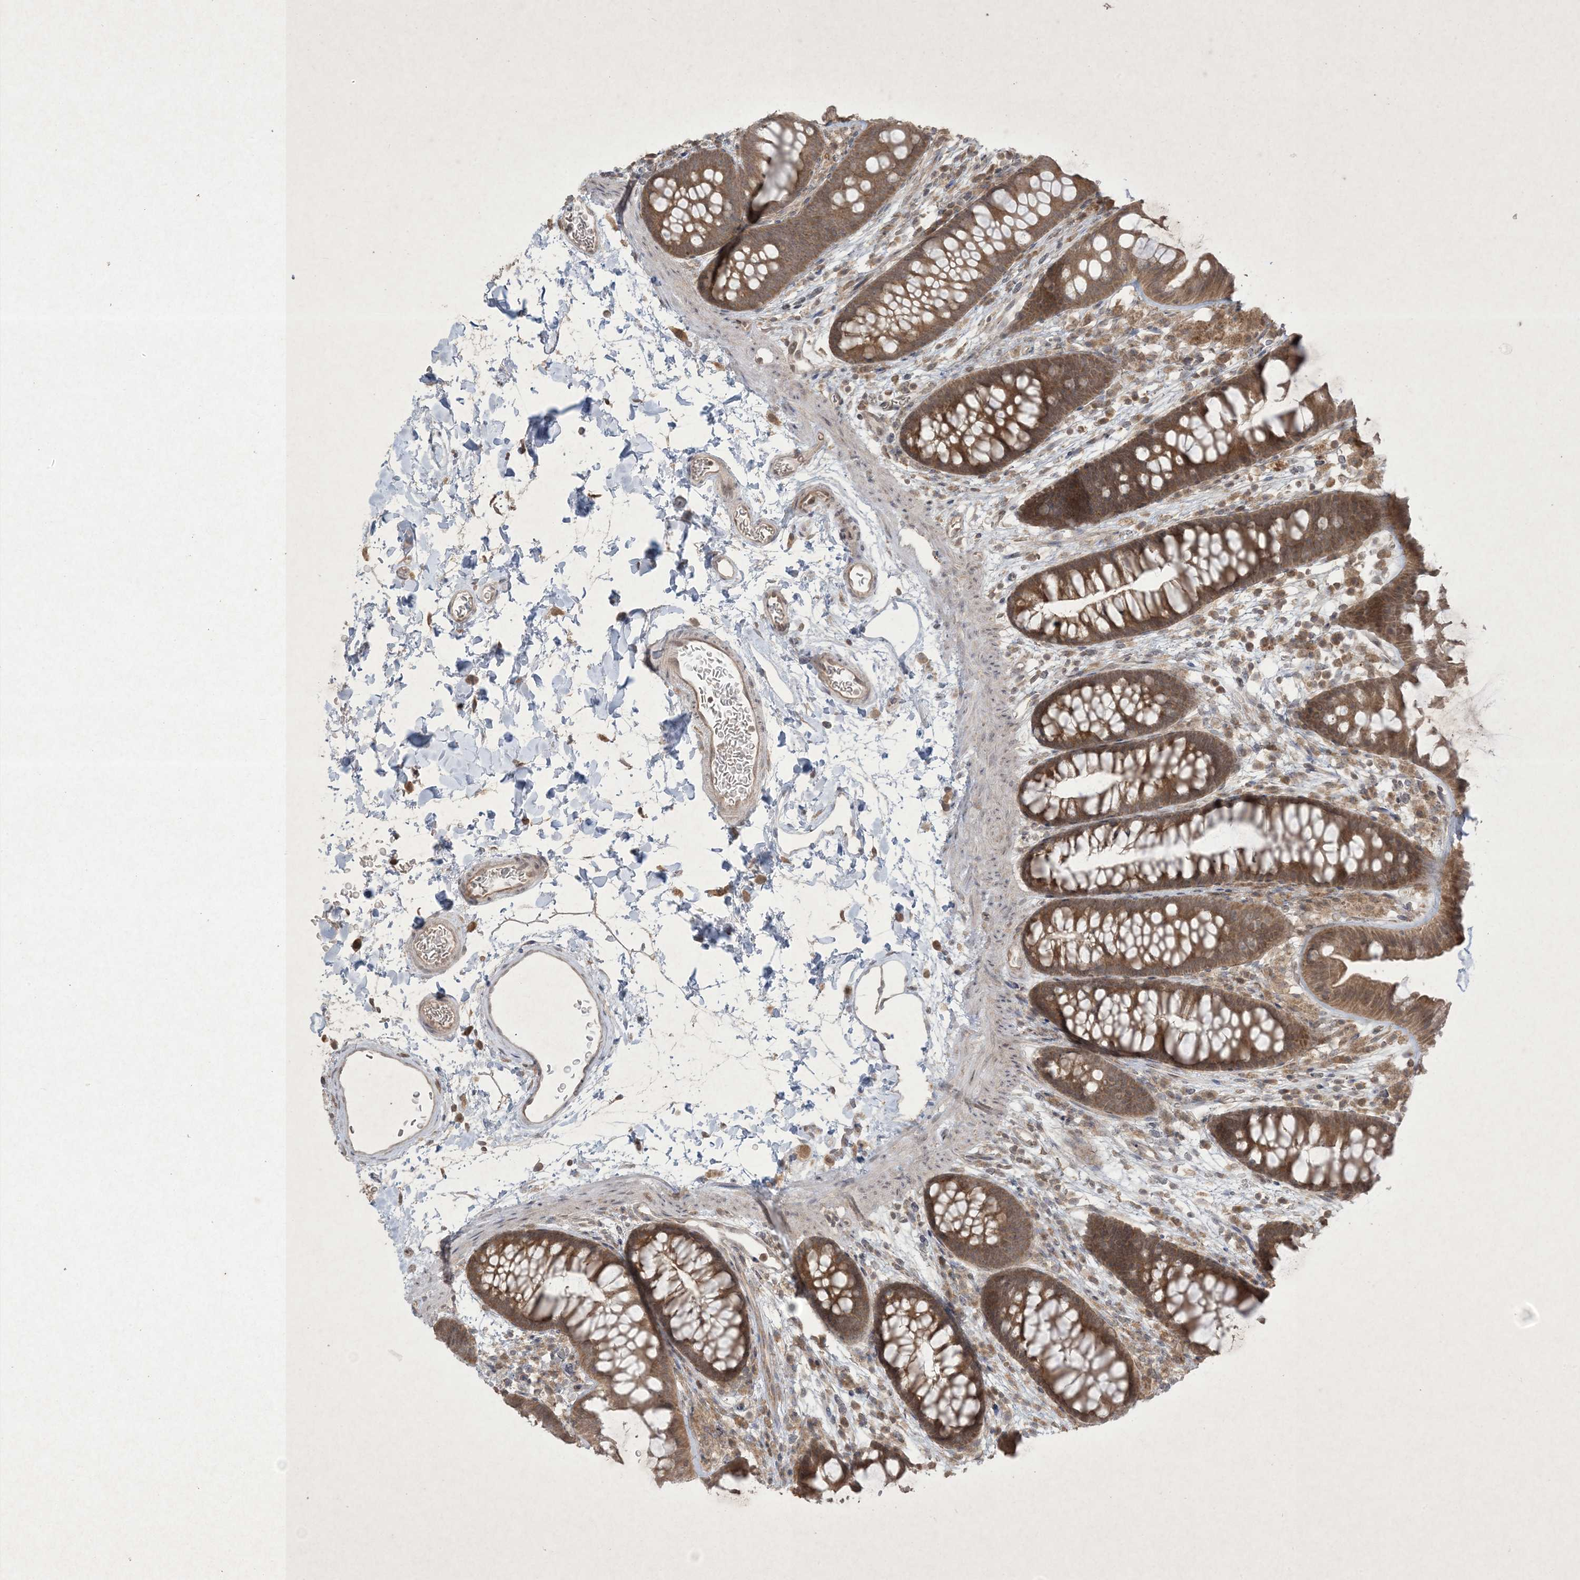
{"staining": {"intensity": "moderate", "quantity": ">75%", "location": "cytoplasmic/membranous"}, "tissue": "colon", "cell_type": "Endothelial cells", "image_type": "normal", "snomed": [{"axis": "morphology", "description": "Normal tissue, NOS"}, {"axis": "topography", "description": "Colon"}], "caption": "Immunohistochemical staining of benign colon reveals medium levels of moderate cytoplasmic/membranous positivity in approximately >75% of endothelial cells.", "gene": "NRBP2", "patient": {"sex": "female", "age": 62}}